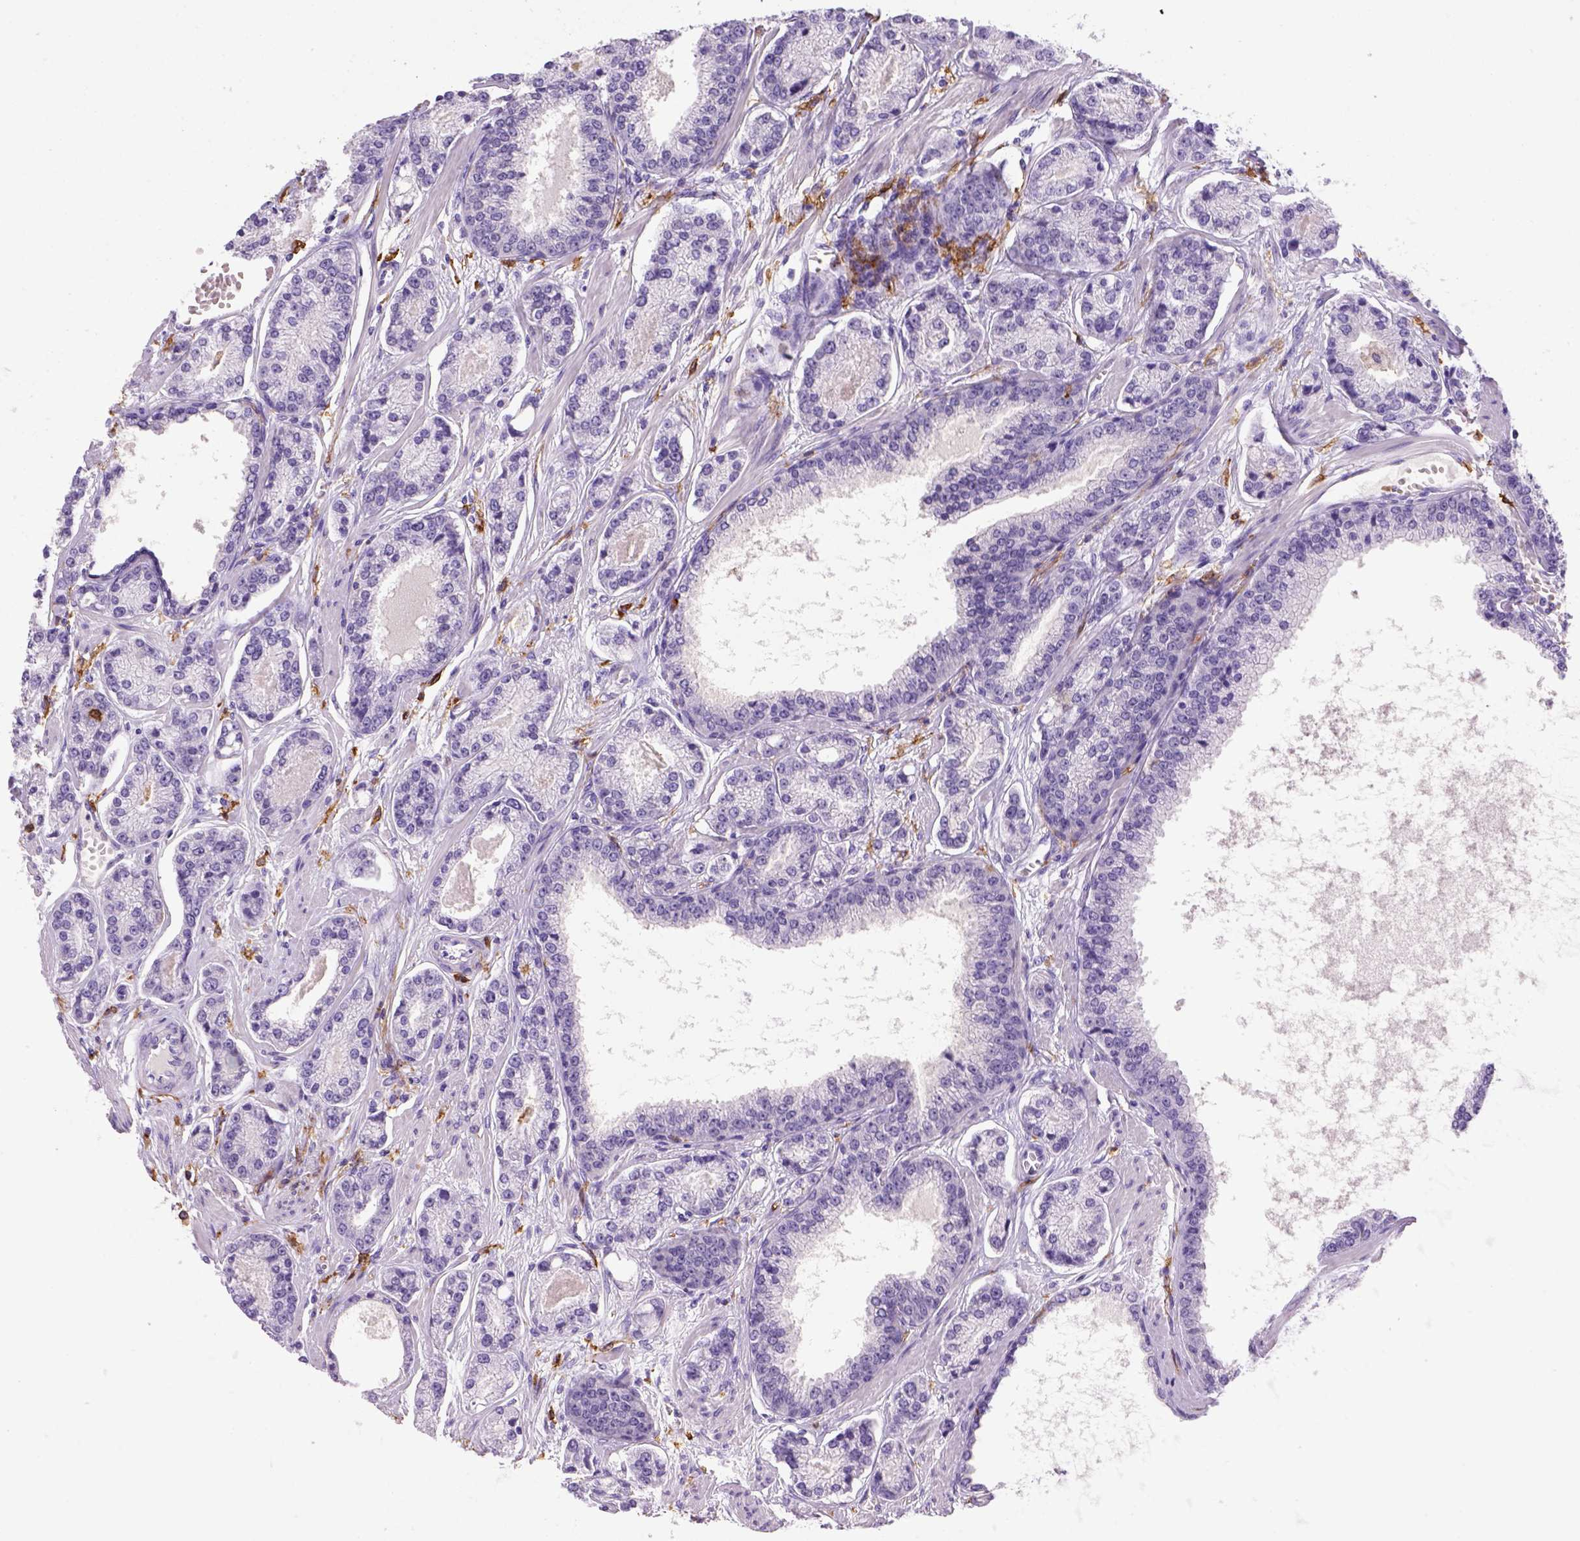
{"staining": {"intensity": "negative", "quantity": "none", "location": "none"}, "tissue": "prostate cancer", "cell_type": "Tumor cells", "image_type": "cancer", "snomed": [{"axis": "morphology", "description": "Adenocarcinoma, NOS"}, {"axis": "topography", "description": "Prostate"}], "caption": "An immunohistochemistry (IHC) image of prostate cancer (adenocarcinoma) is shown. There is no staining in tumor cells of prostate cancer (adenocarcinoma).", "gene": "CD14", "patient": {"sex": "male", "age": 64}}